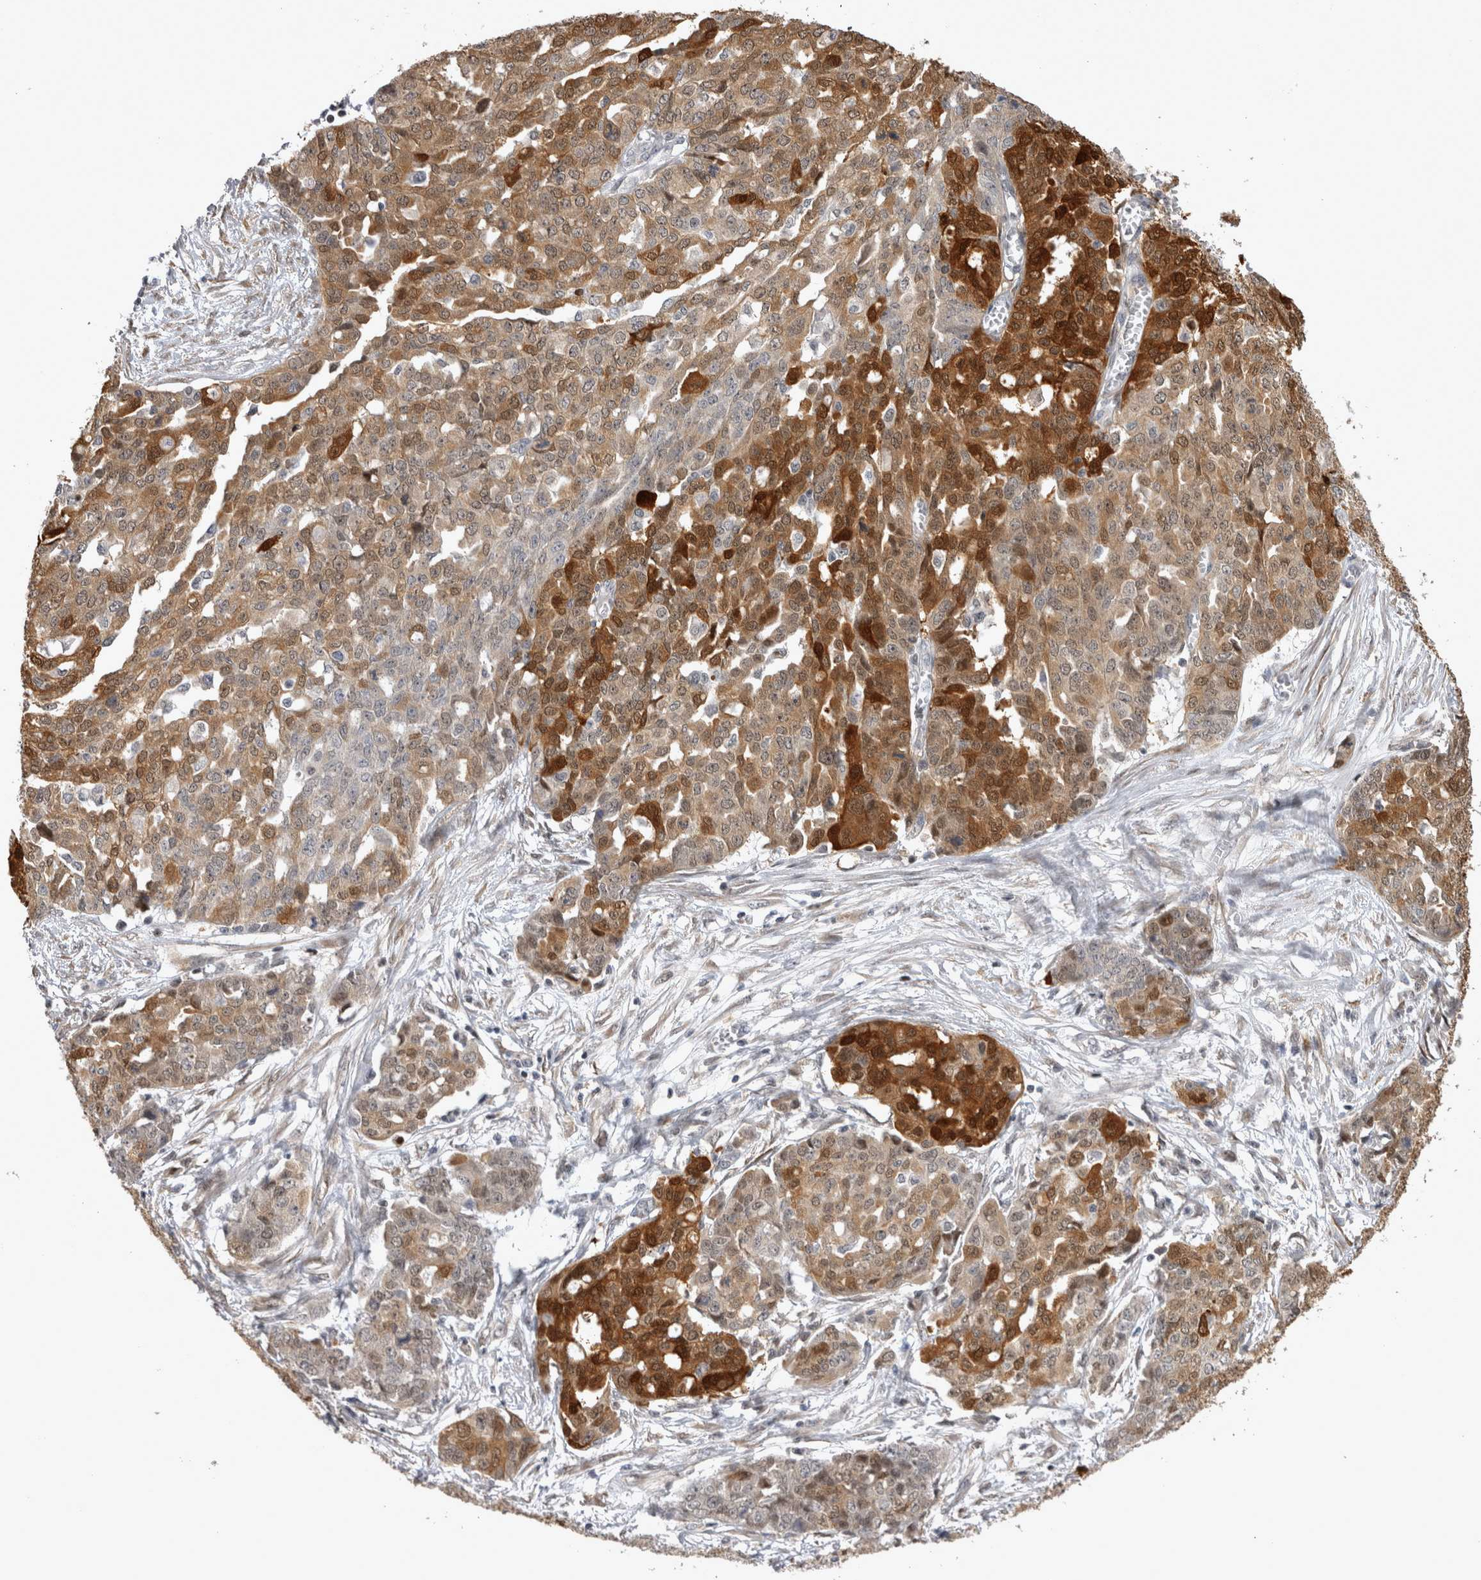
{"staining": {"intensity": "strong", "quantity": "25%-75%", "location": "cytoplasmic/membranous,nuclear"}, "tissue": "ovarian cancer", "cell_type": "Tumor cells", "image_type": "cancer", "snomed": [{"axis": "morphology", "description": "Cystadenocarcinoma, serous, NOS"}, {"axis": "topography", "description": "Soft tissue"}, {"axis": "topography", "description": "Ovary"}], "caption": "A brown stain shows strong cytoplasmic/membranous and nuclear positivity of a protein in human serous cystadenocarcinoma (ovarian) tumor cells.", "gene": "CHIC2", "patient": {"sex": "female", "age": 57}}